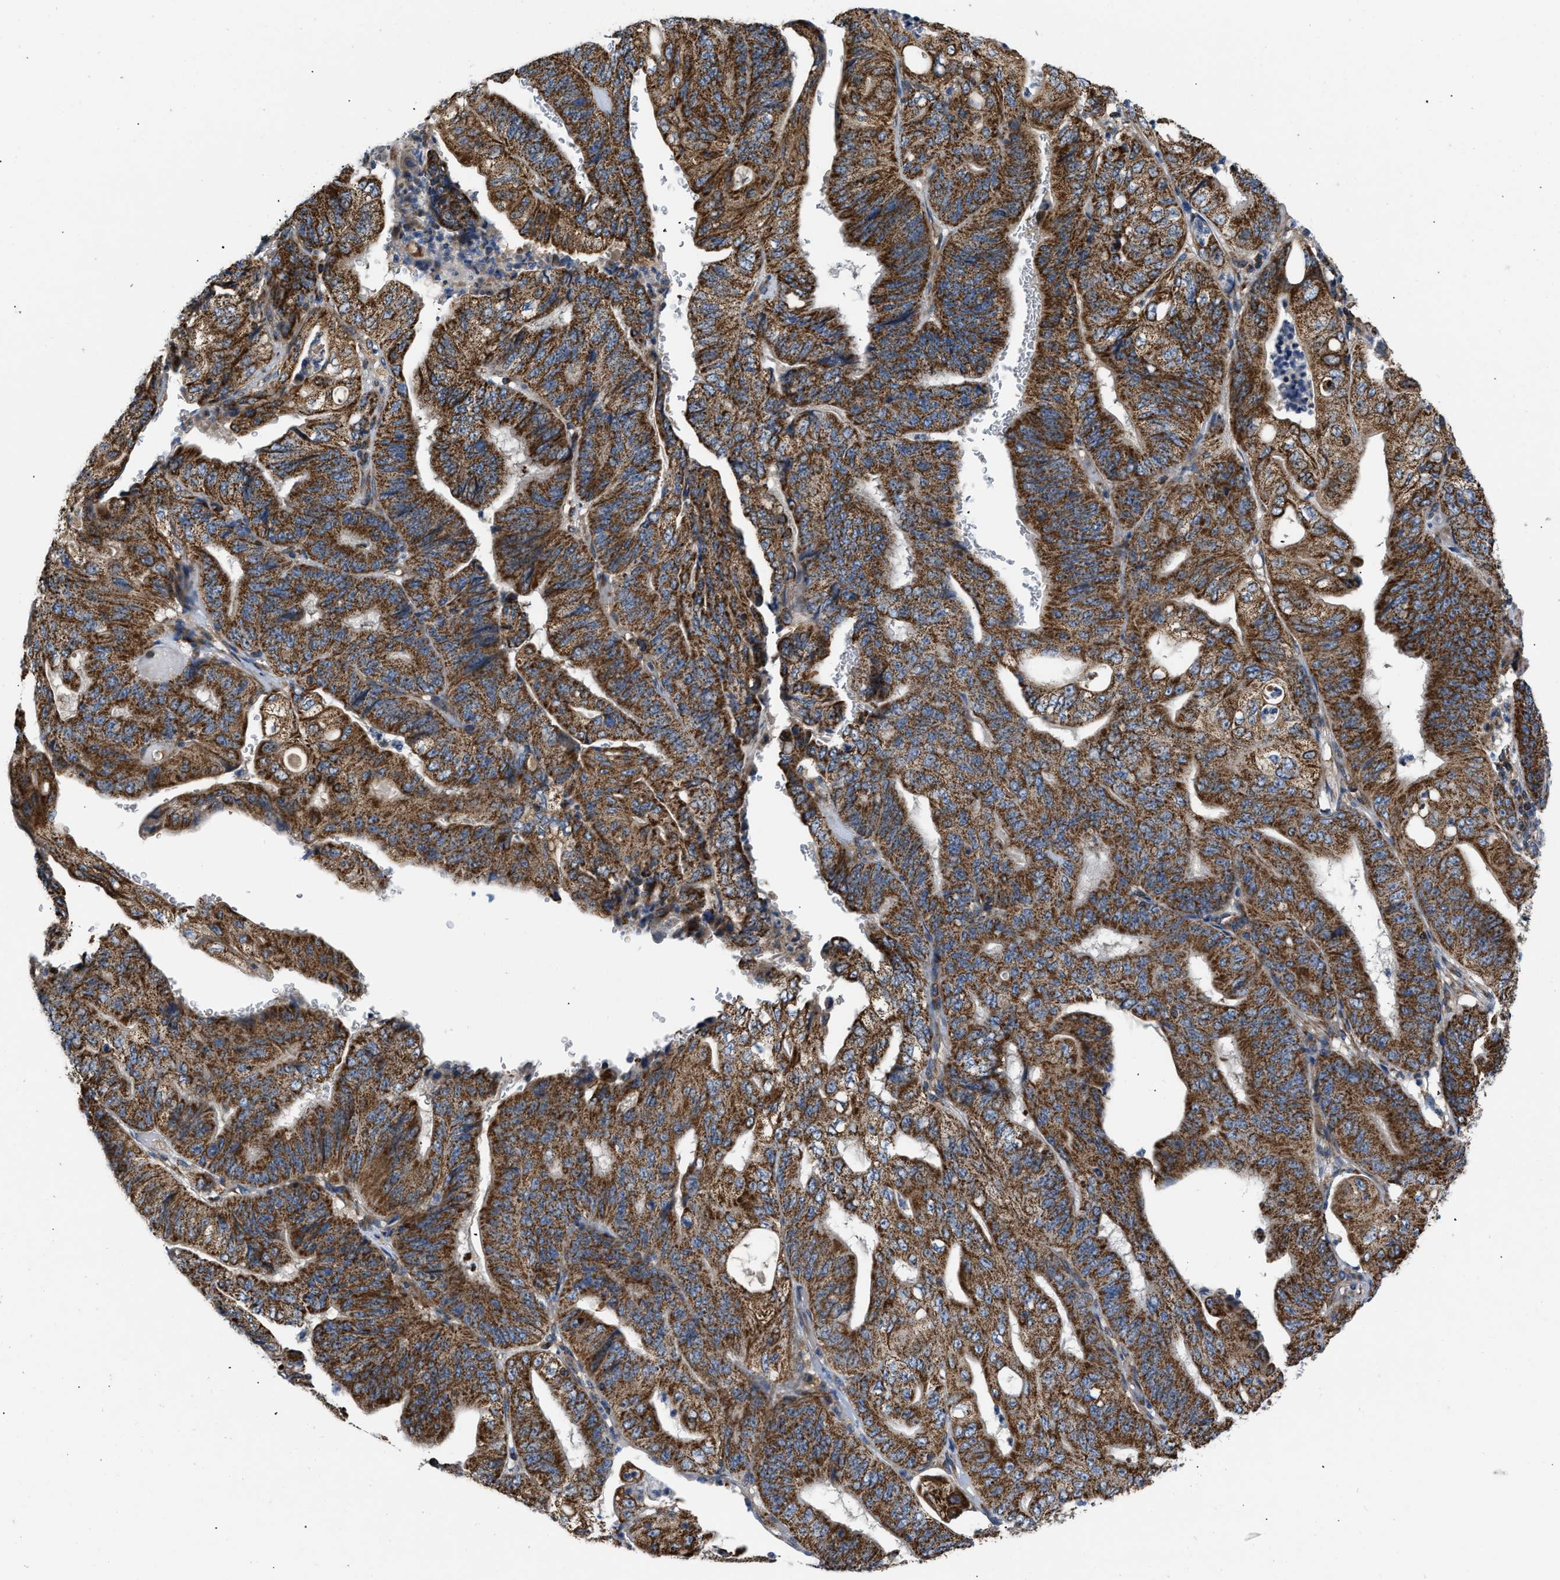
{"staining": {"intensity": "strong", "quantity": ">75%", "location": "cytoplasmic/membranous"}, "tissue": "stomach cancer", "cell_type": "Tumor cells", "image_type": "cancer", "snomed": [{"axis": "morphology", "description": "Adenocarcinoma, NOS"}, {"axis": "topography", "description": "Stomach"}], "caption": "DAB immunohistochemical staining of stomach adenocarcinoma displays strong cytoplasmic/membranous protein expression in about >75% of tumor cells. Immunohistochemistry (ihc) stains the protein in brown and the nuclei are stained blue.", "gene": "OPTN", "patient": {"sex": "female", "age": 73}}